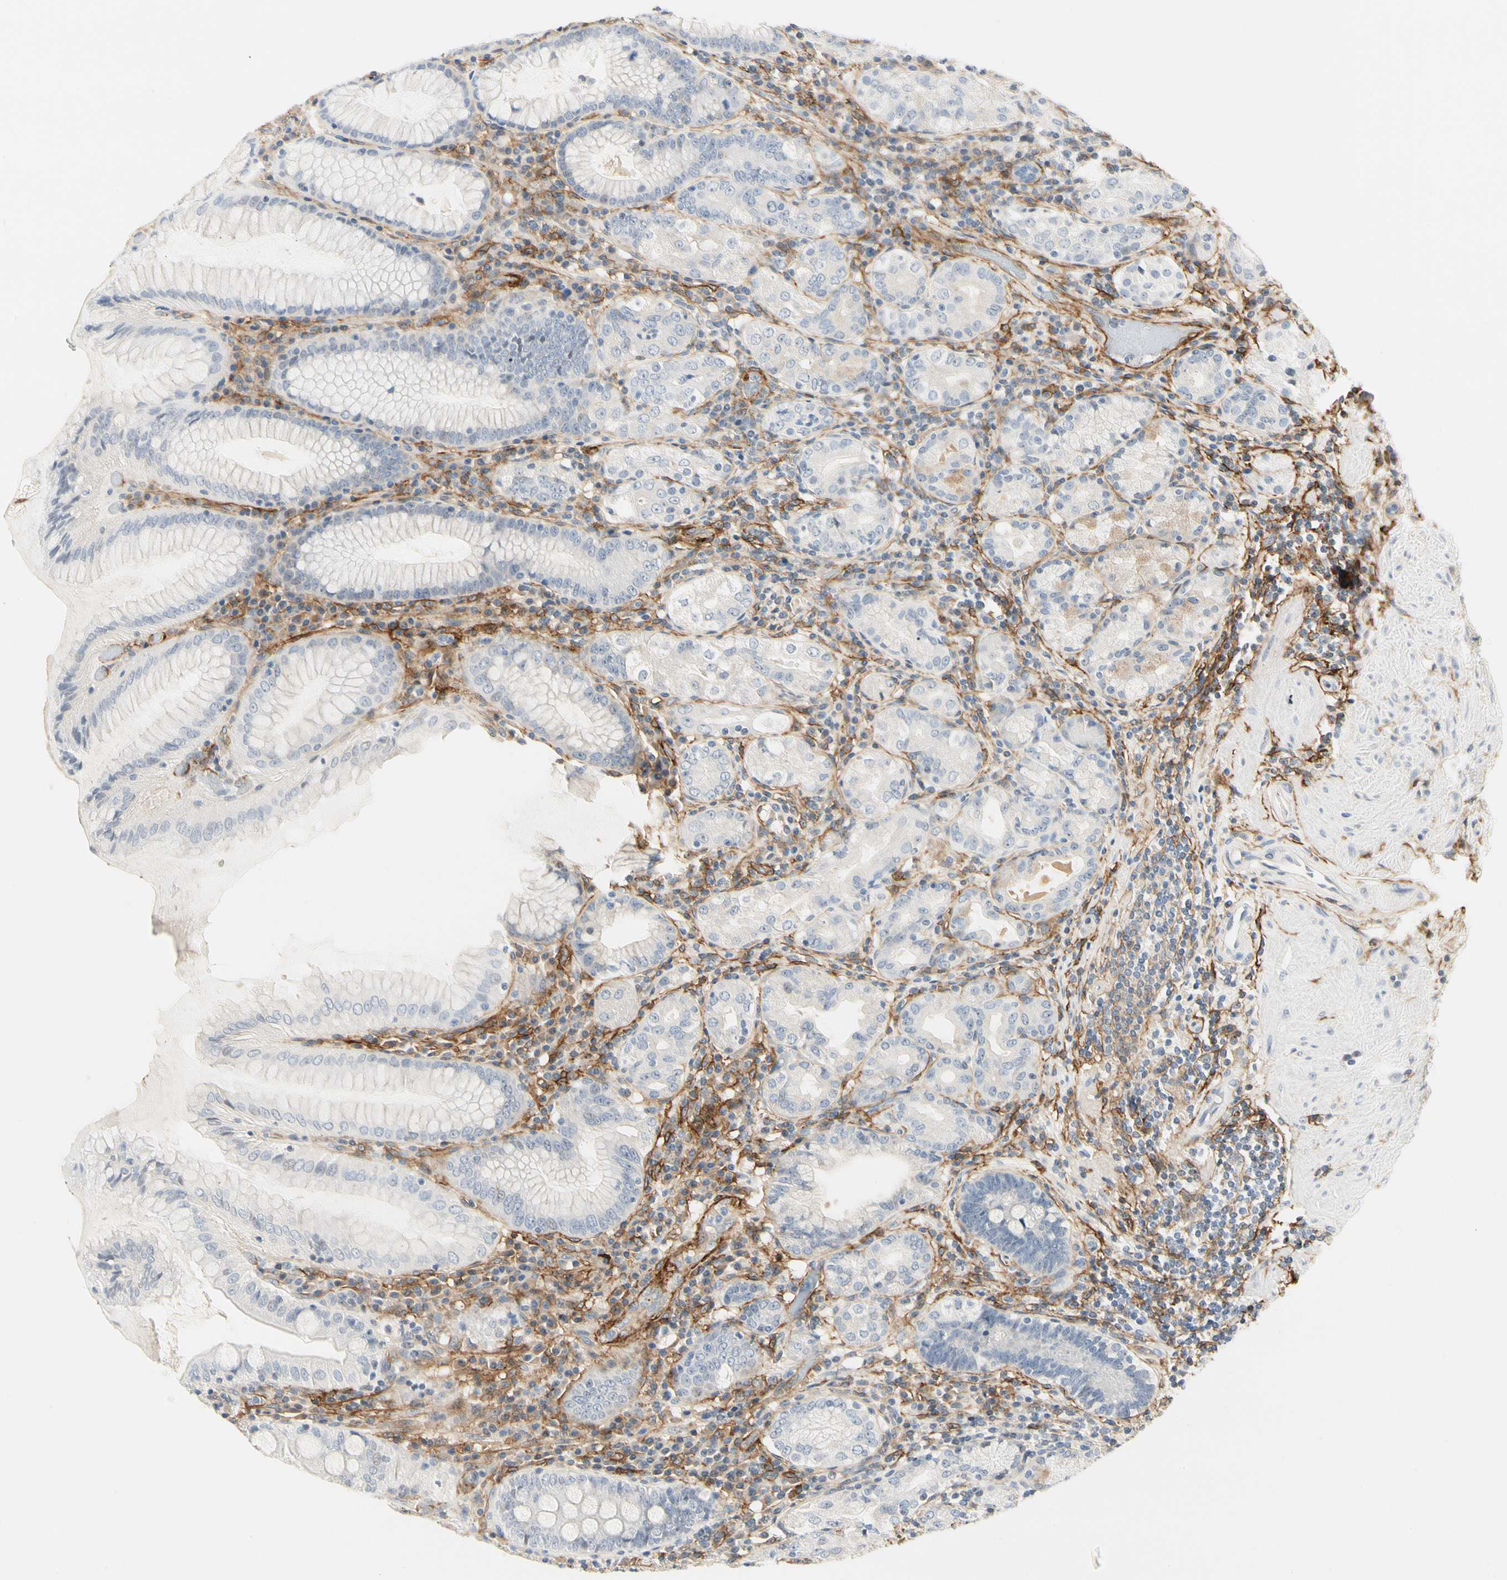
{"staining": {"intensity": "weak", "quantity": "<25%", "location": "cytoplasmic/membranous"}, "tissue": "stomach", "cell_type": "Glandular cells", "image_type": "normal", "snomed": [{"axis": "morphology", "description": "Normal tissue, NOS"}, {"axis": "topography", "description": "Stomach, lower"}], "caption": "Human stomach stained for a protein using immunohistochemistry reveals no expression in glandular cells.", "gene": "GGT5", "patient": {"sex": "female", "age": 76}}